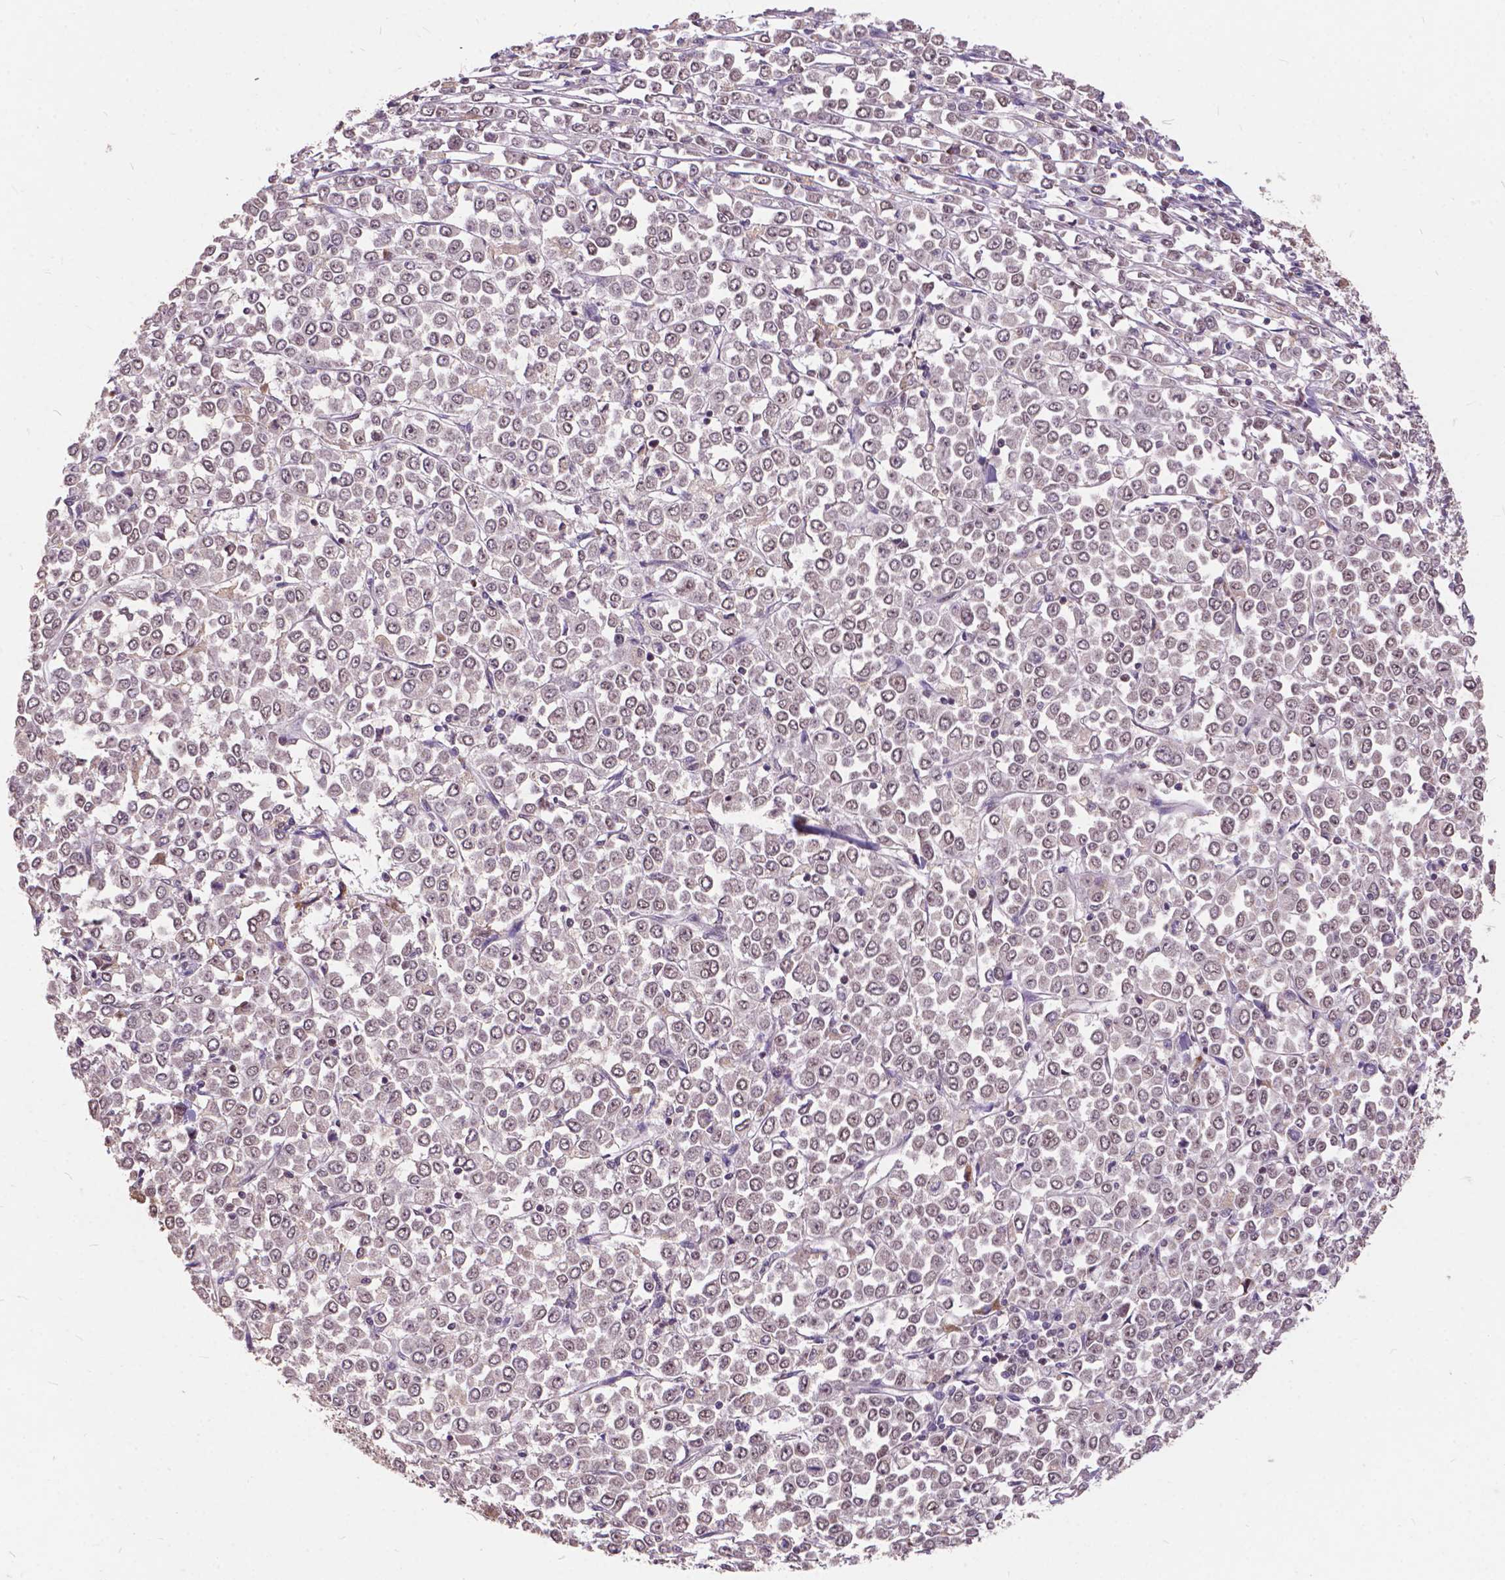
{"staining": {"intensity": "moderate", "quantity": "25%-75%", "location": "nuclear"}, "tissue": "stomach cancer", "cell_type": "Tumor cells", "image_type": "cancer", "snomed": [{"axis": "morphology", "description": "Adenocarcinoma, NOS"}, {"axis": "topography", "description": "Stomach, upper"}], "caption": "Protein analysis of stomach cancer (adenocarcinoma) tissue reveals moderate nuclear expression in approximately 25%-75% of tumor cells.", "gene": "MSH2", "patient": {"sex": "male", "age": 70}}